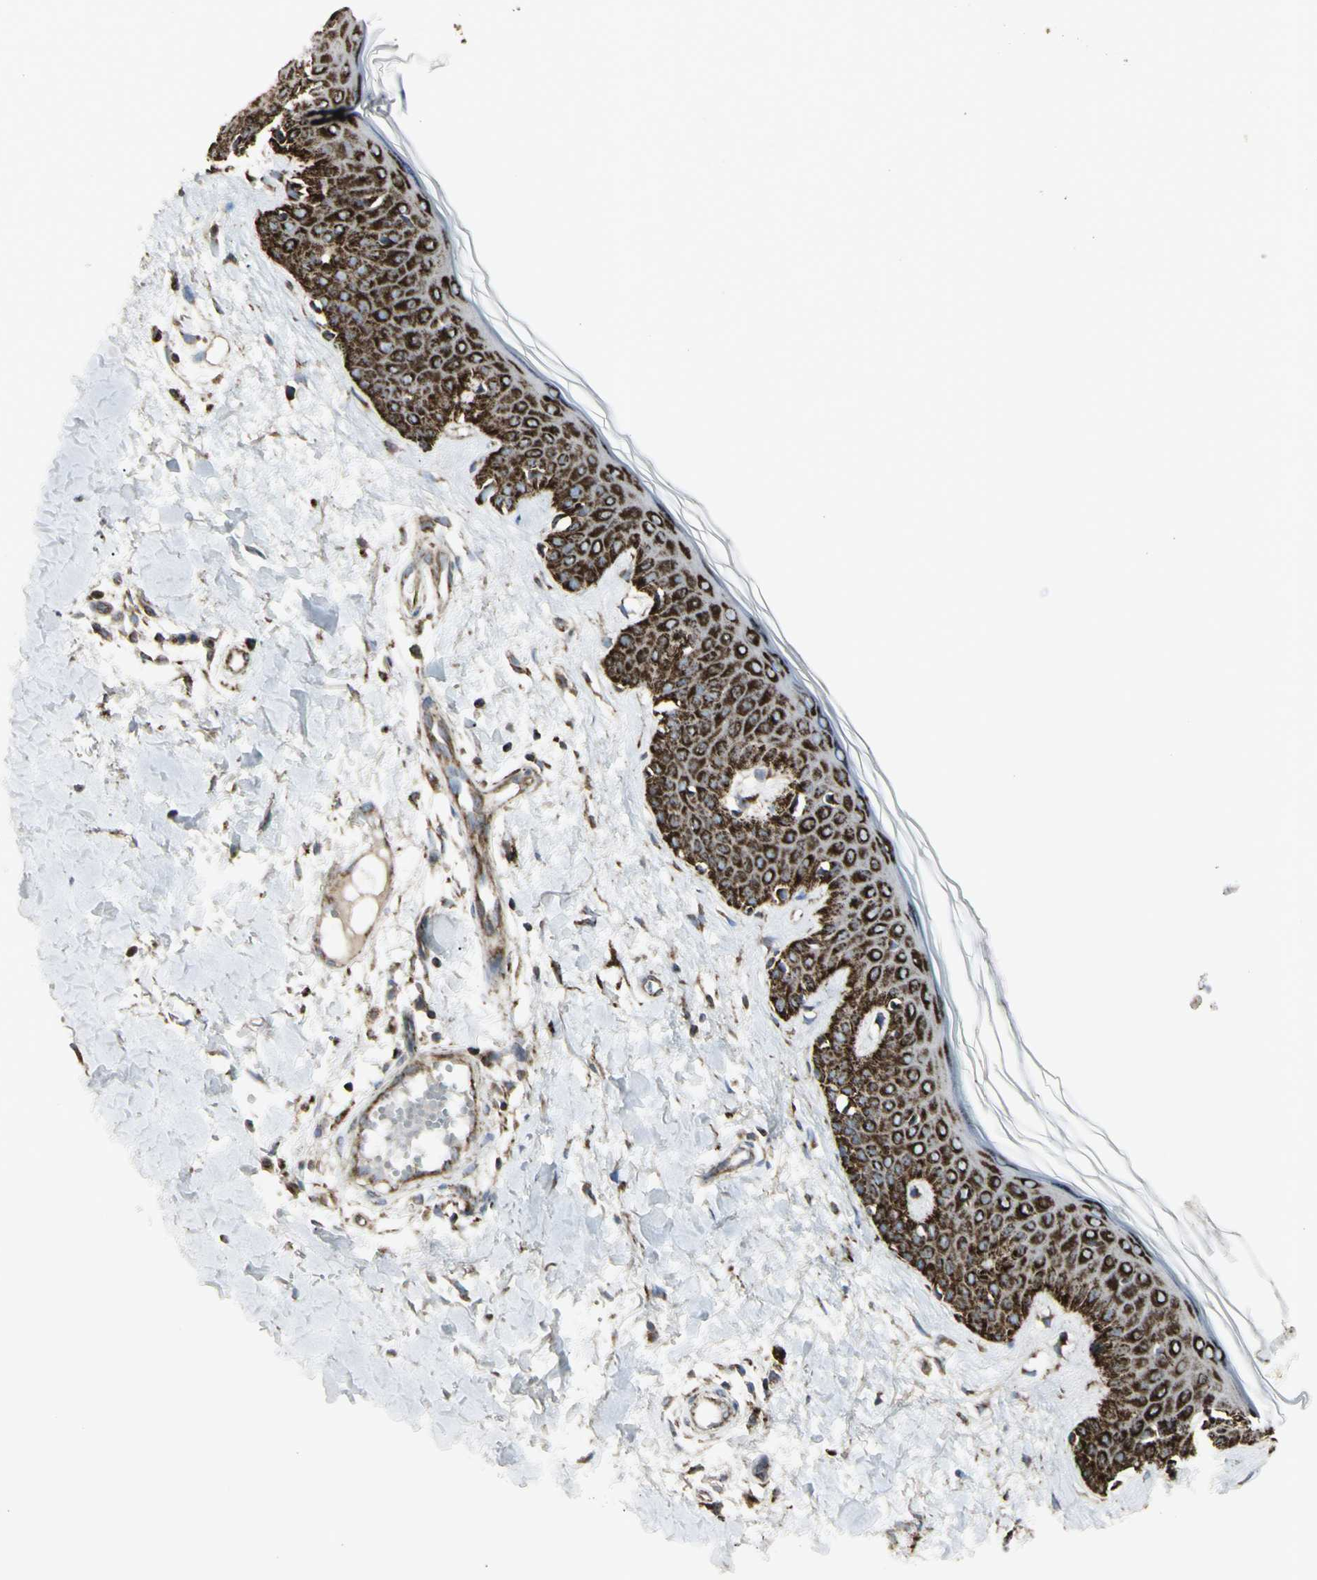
{"staining": {"intensity": "strong", "quantity": ">75%", "location": "cytoplasmic/membranous"}, "tissue": "skin", "cell_type": "Fibroblasts", "image_type": "normal", "snomed": [{"axis": "morphology", "description": "Normal tissue, NOS"}, {"axis": "topography", "description": "Skin"}], "caption": "High-magnification brightfield microscopy of normal skin stained with DAB (3,3'-diaminobenzidine) (brown) and counterstained with hematoxylin (blue). fibroblasts exhibit strong cytoplasmic/membranous expression is appreciated in approximately>75% of cells.", "gene": "CYB5R1", "patient": {"sex": "male", "age": 67}}